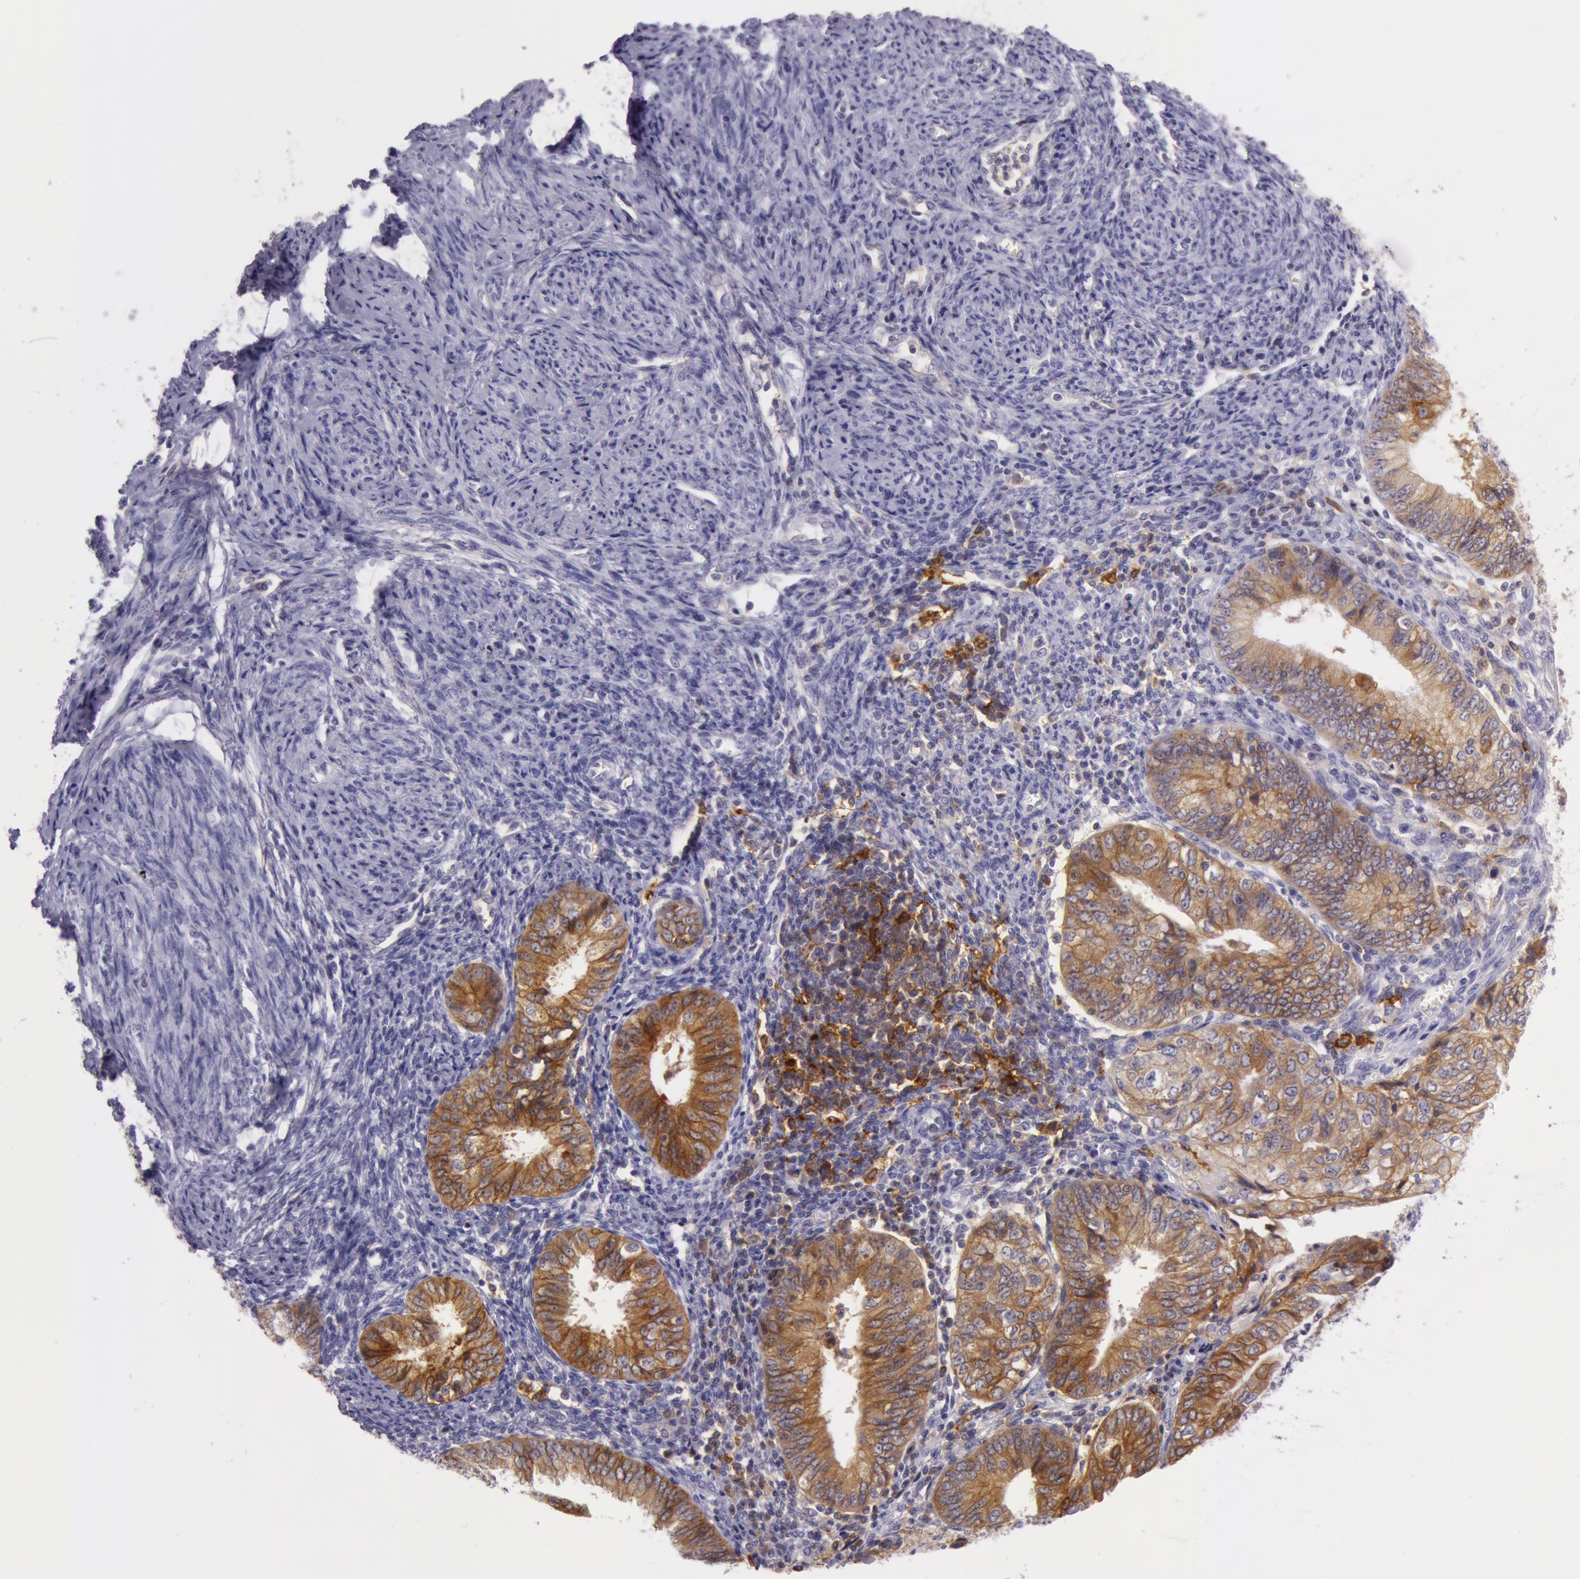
{"staining": {"intensity": "strong", "quantity": ">75%", "location": "cytoplasmic/membranous"}, "tissue": "endometrial cancer", "cell_type": "Tumor cells", "image_type": "cancer", "snomed": [{"axis": "morphology", "description": "Adenocarcinoma, NOS"}, {"axis": "topography", "description": "Endometrium"}], "caption": "A brown stain highlights strong cytoplasmic/membranous expression of a protein in endometrial cancer (adenocarcinoma) tumor cells.", "gene": "LY75", "patient": {"sex": "female", "age": 55}}